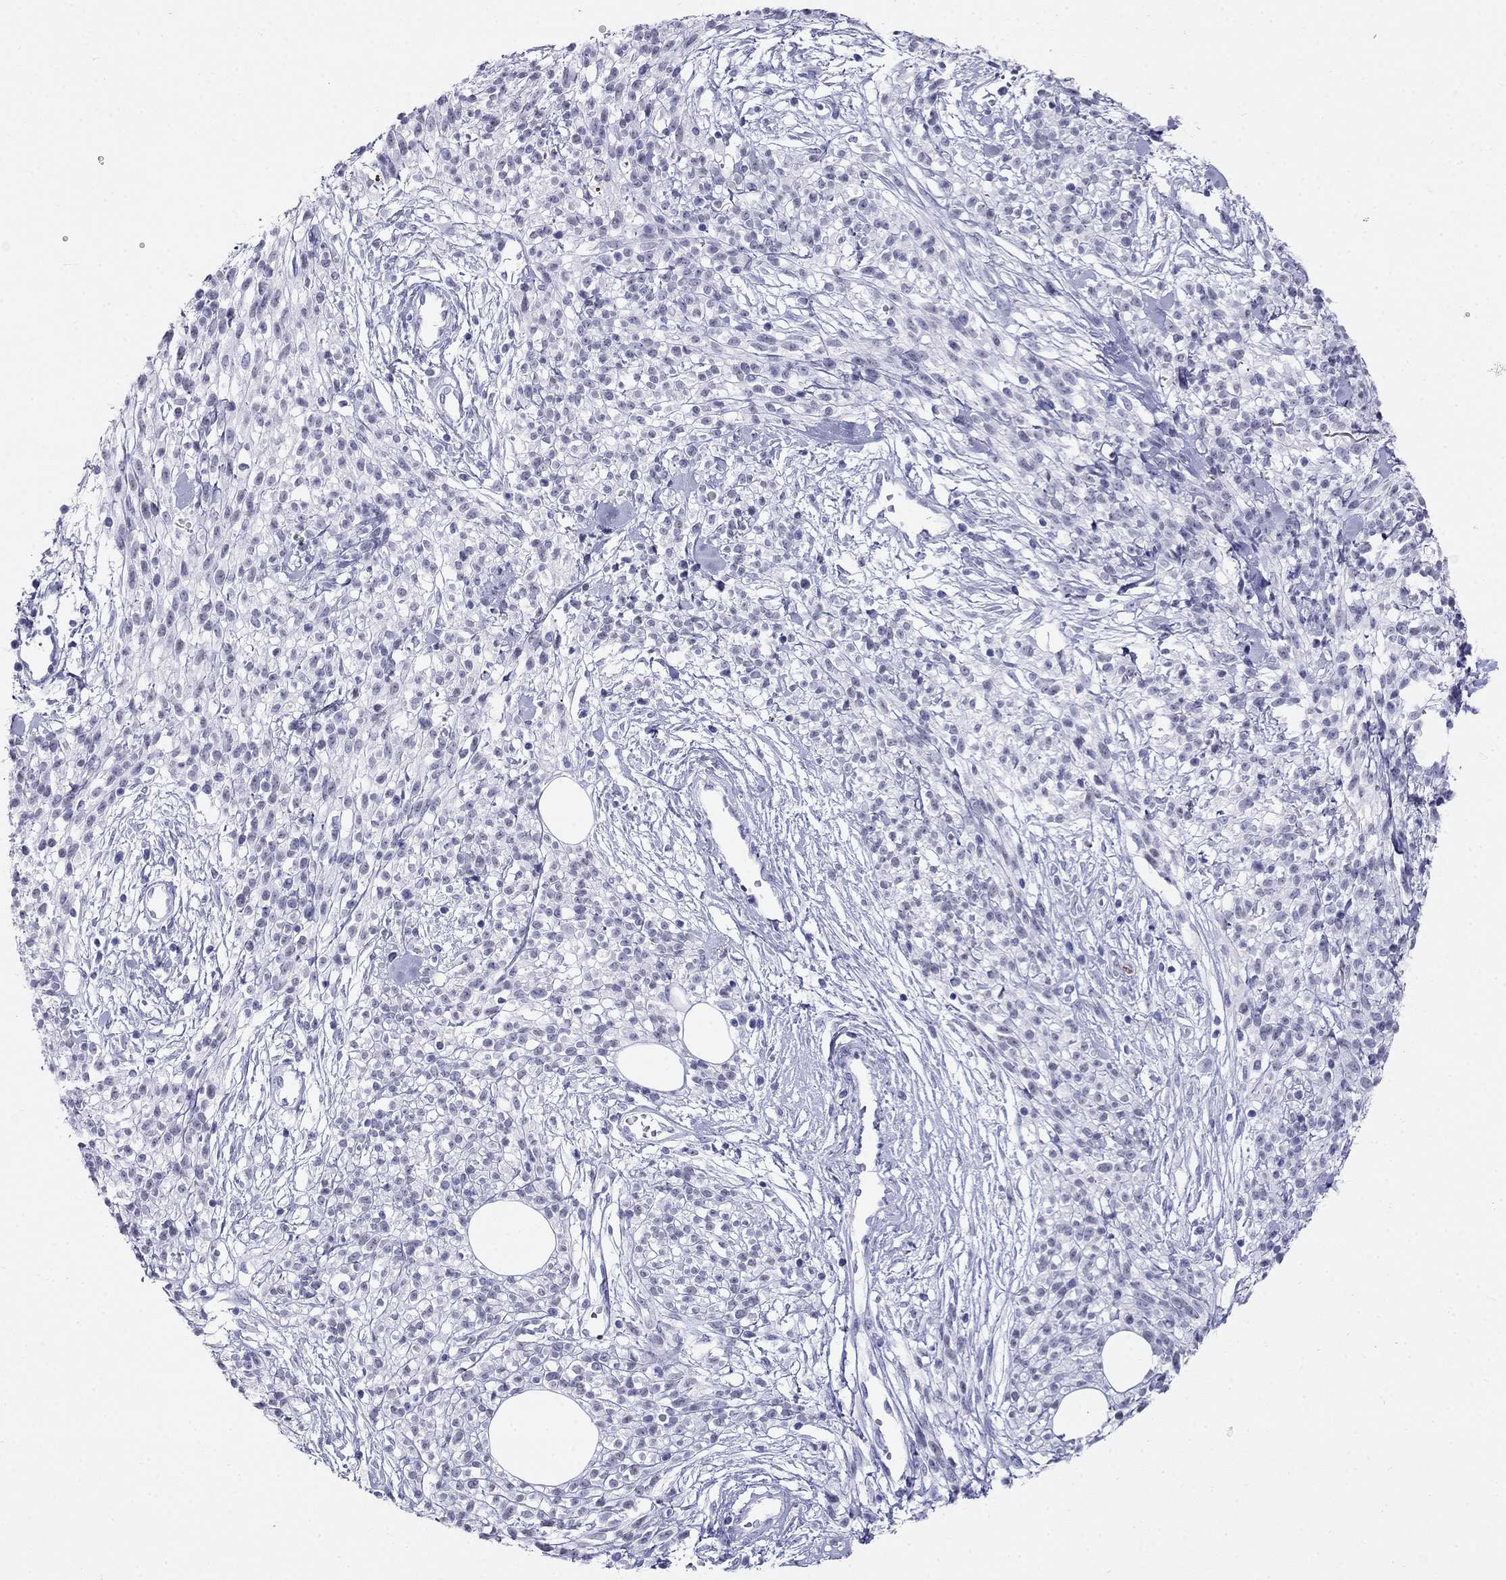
{"staining": {"intensity": "negative", "quantity": "none", "location": "none"}, "tissue": "melanoma", "cell_type": "Tumor cells", "image_type": "cancer", "snomed": [{"axis": "morphology", "description": "Malignant melanoma, NOS"}, {"axis": "topography", "description": "Skin"}, {"axis": "topography", "description": "Skin of trunk"}], "caption": "An image of melanoma stained for a protein reveals no brown staining in tumor cells.", "gene": "PPP1R36", "patient": {"sex": "male", "age": 74}}